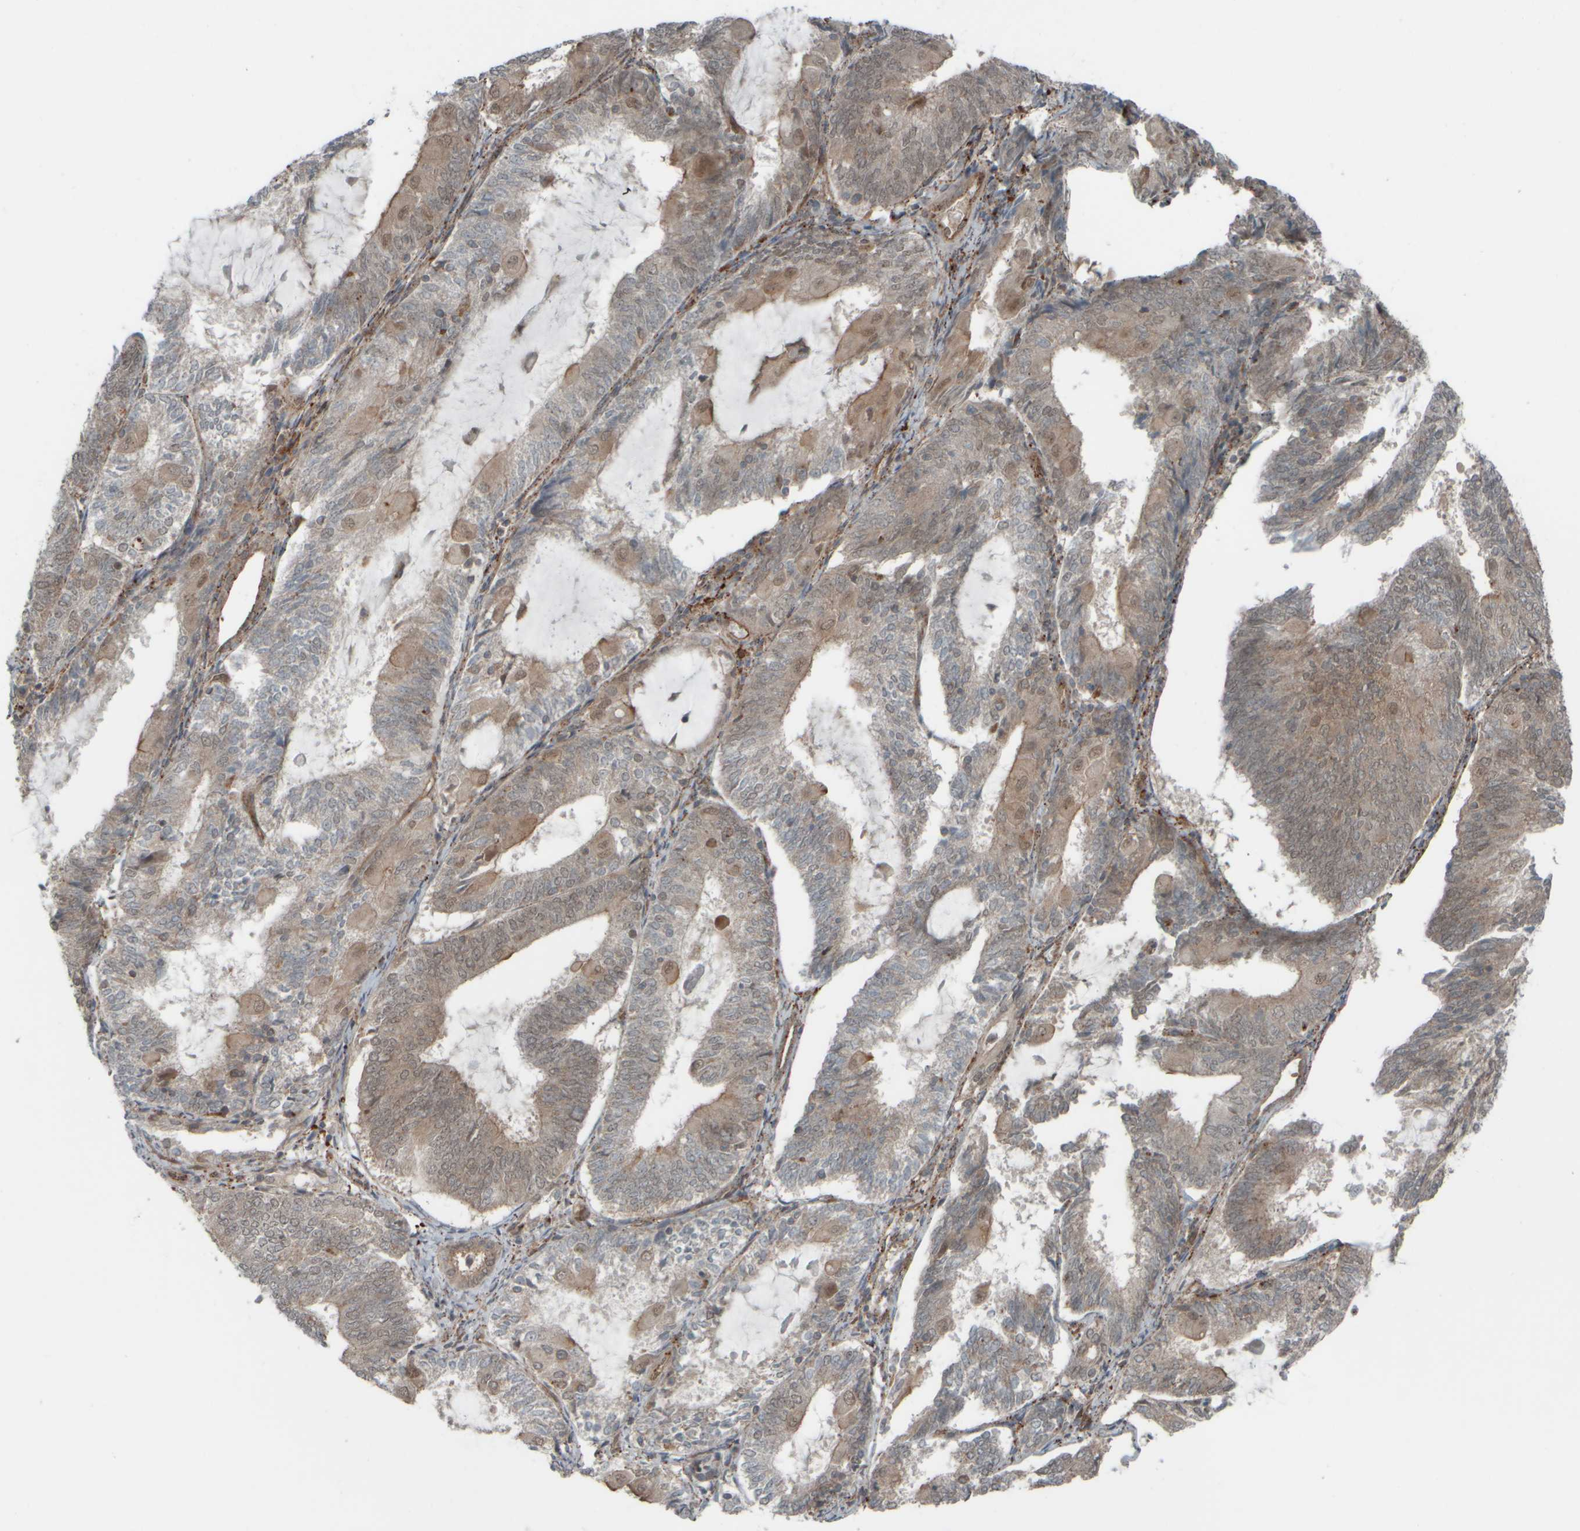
{"staining": {"intensity": "weak", "quantity": ">75%", "location": "cytoplasmic/membranous"}, "tissue": "endometrial cancer", "cell_type": "Tumor cells", "image_type": "cancer", "snomed": [{"axis": "morphology", "description": "Adenocarcinoma, NOS"}, {"axis": "topography", "description": "Endometrium"}], "caption": "The histopathology image reveals staining of endometrial adenocarcinoma, revealing weak cytoplasmic/membranous protein positivity (brown color) within tumor cells.", "gene": "GIGYF1", "patient": {"sex": "female", "age": 81}}